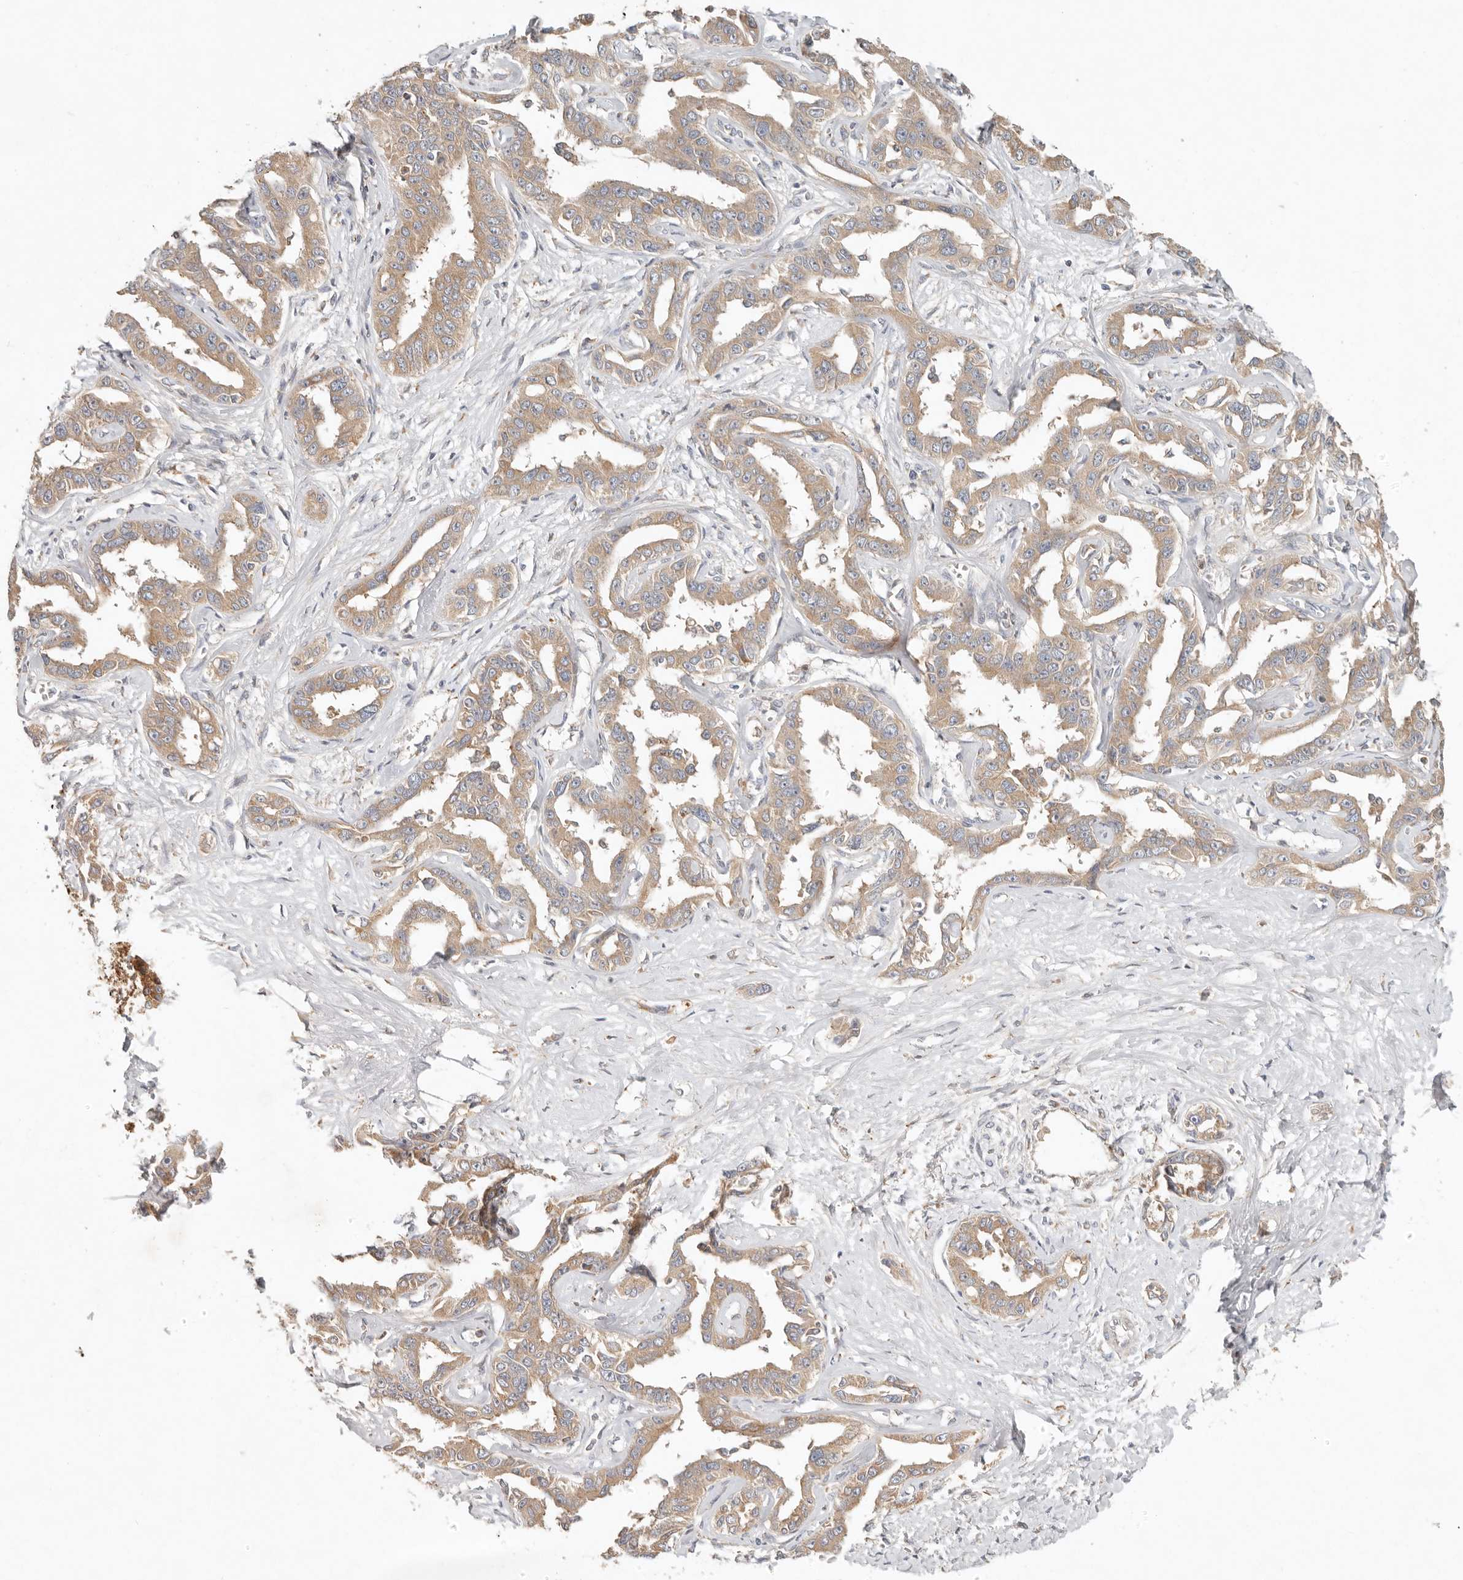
{"staining": {"intensity": "moderate", "quantity": ">75%", "location": "cytoplasmic/membranous"}, "tissue": "liver cancer", "cell_type": "Tumor cells", "image_type": "cancer", "snomed": [{"axis": "morphology", "description": "Cholangiocarcinoma"}, {"axis": "topography", "description": "Liver"}], "caption": "Protein expression analysis of liver cancer reveals moderate cytoplasmic/membranous staining in approximately >75% of tumor cells.", "gene": "ARHGEF10L", "patient": {"sex": "male", "age": 59}}